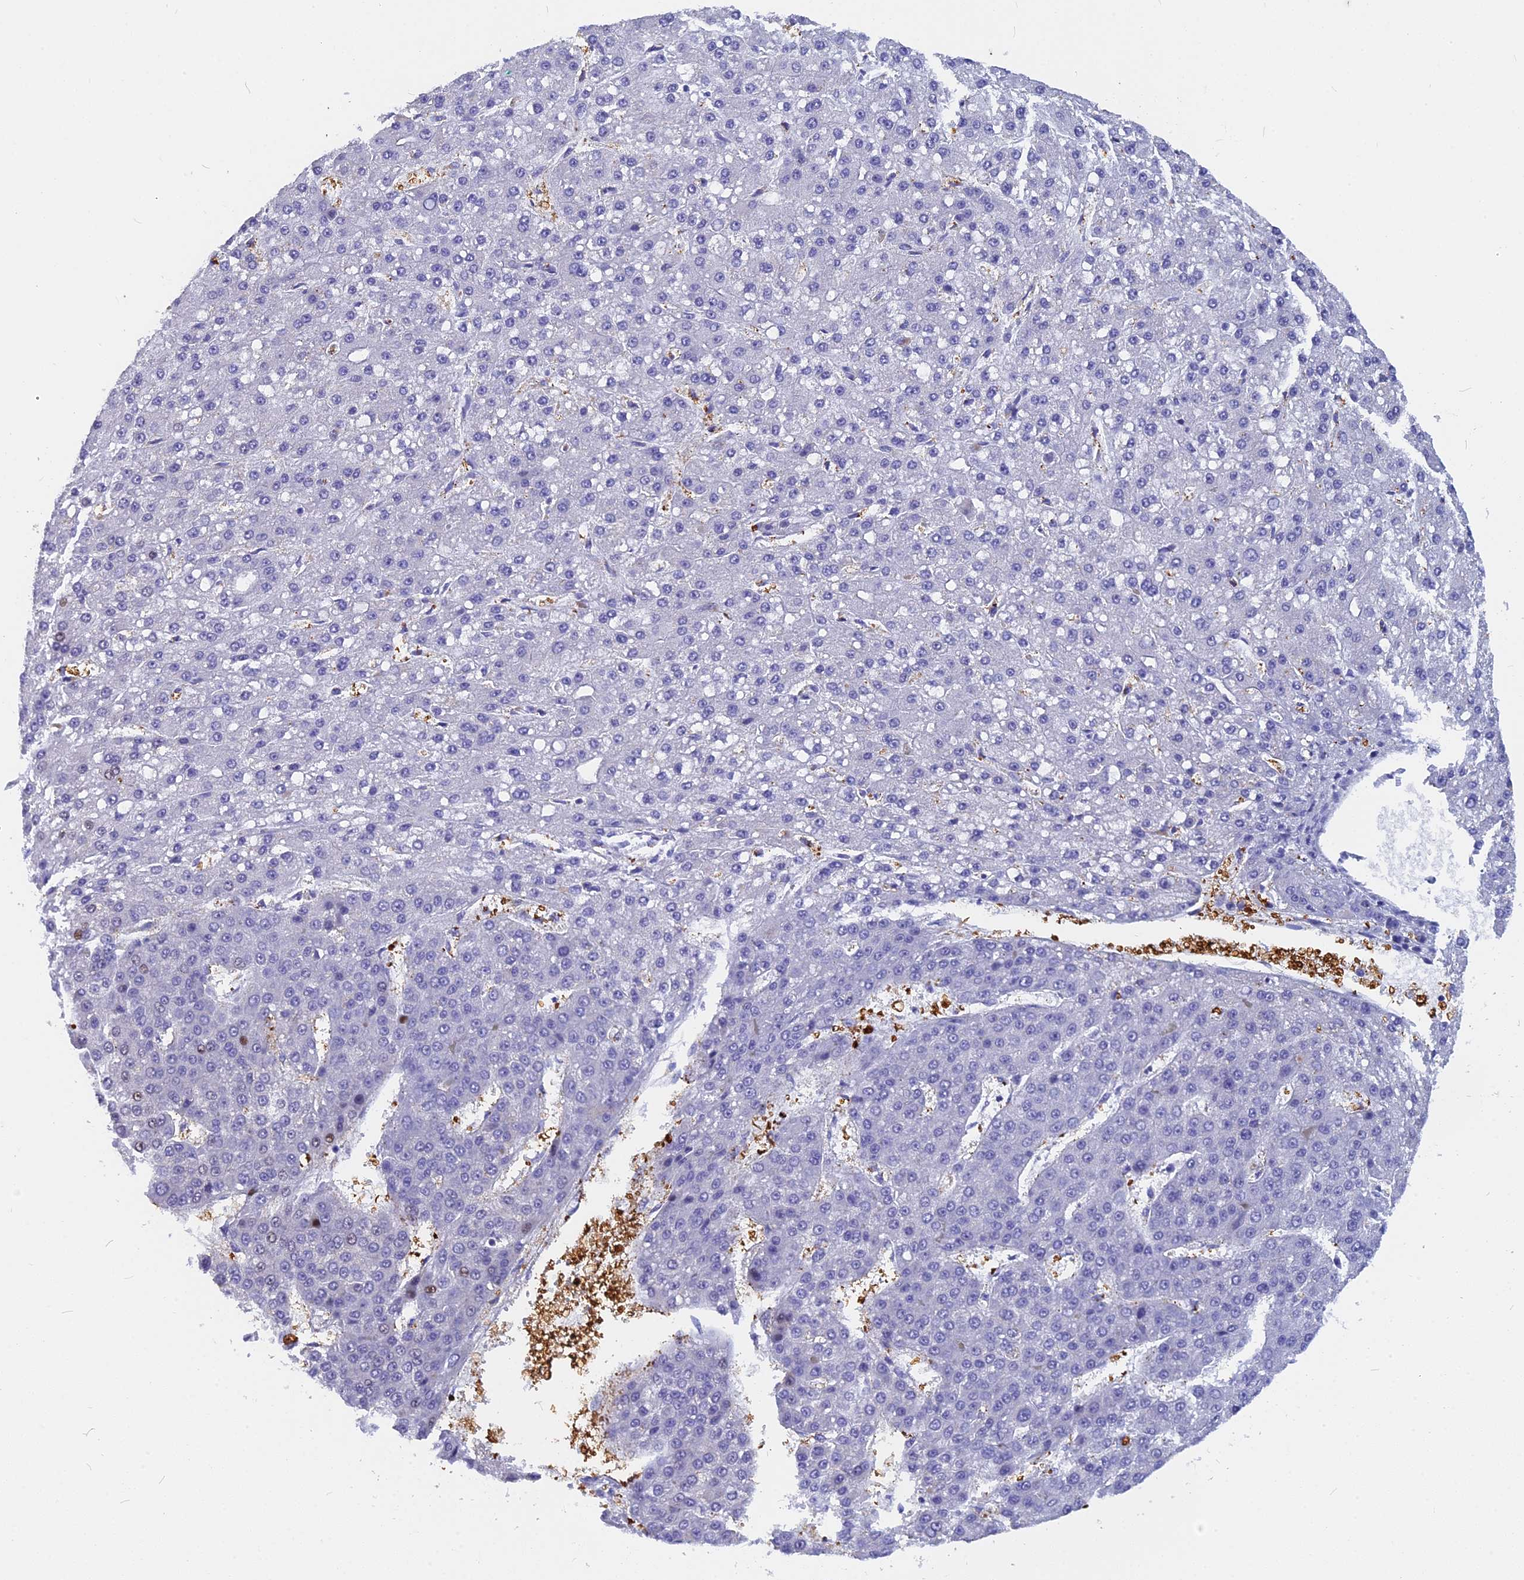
{"staining": {"intensity": "negative", "quantity": "none", "location": "none"}, "tissue": "liver cancer", "cell_type": "Tumor cells", "image_type": "cancer", "snomed": [{"axis": "morphology", "description": "Carcinoma, Hepatocellular, NOS"}, {"axis": "topography", "description": "Liver"}], "caption": "Hepatocellular carcinoma (liver) stained for a protein using immunohistochemistry displays no staining tumor cells.", "gene": "NKPD1", "patient": {"sex": "male", "age": 67}}